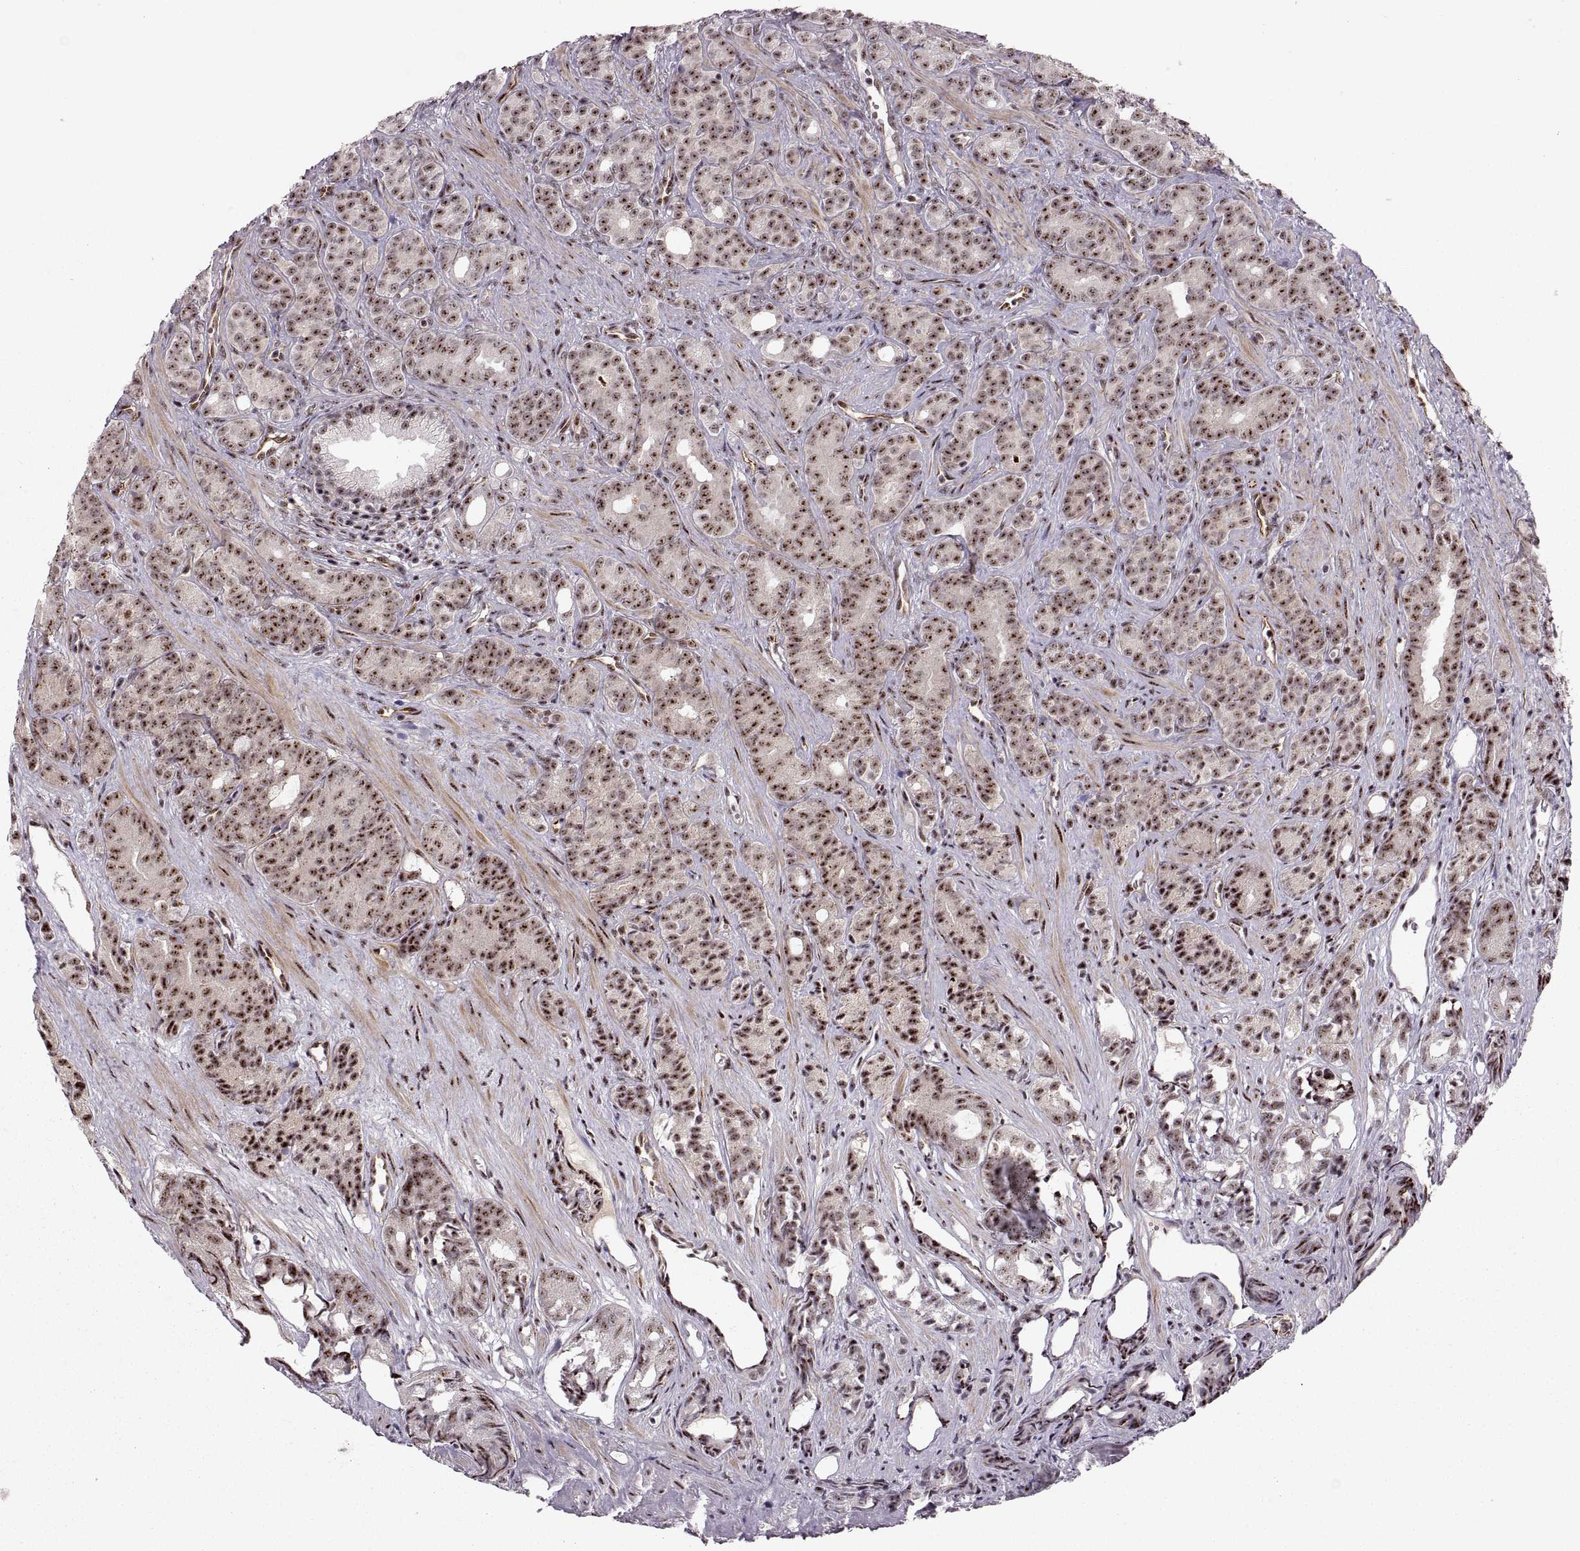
{"staining": {"intensity": "strong", "quantity": ">75%", "location": "nuclear"}, "tissue": "prostate cancer", "cell_type": "Tumor cells", "image_type": "cancer", "snomed": [{"axis": "morphology", "description": "Adenocarcinoma, High grade"}, {"axis": "topography", "description": "Prostate"}], "caption": "Human prostate adenocarcinoma (high-grade) stained for a protein (brown) reveals strong nuclear positive positivity in about >75% of tumor cells.", "gene": "ZCCHC17", "patient": {"sex": "male", "age": 84}}